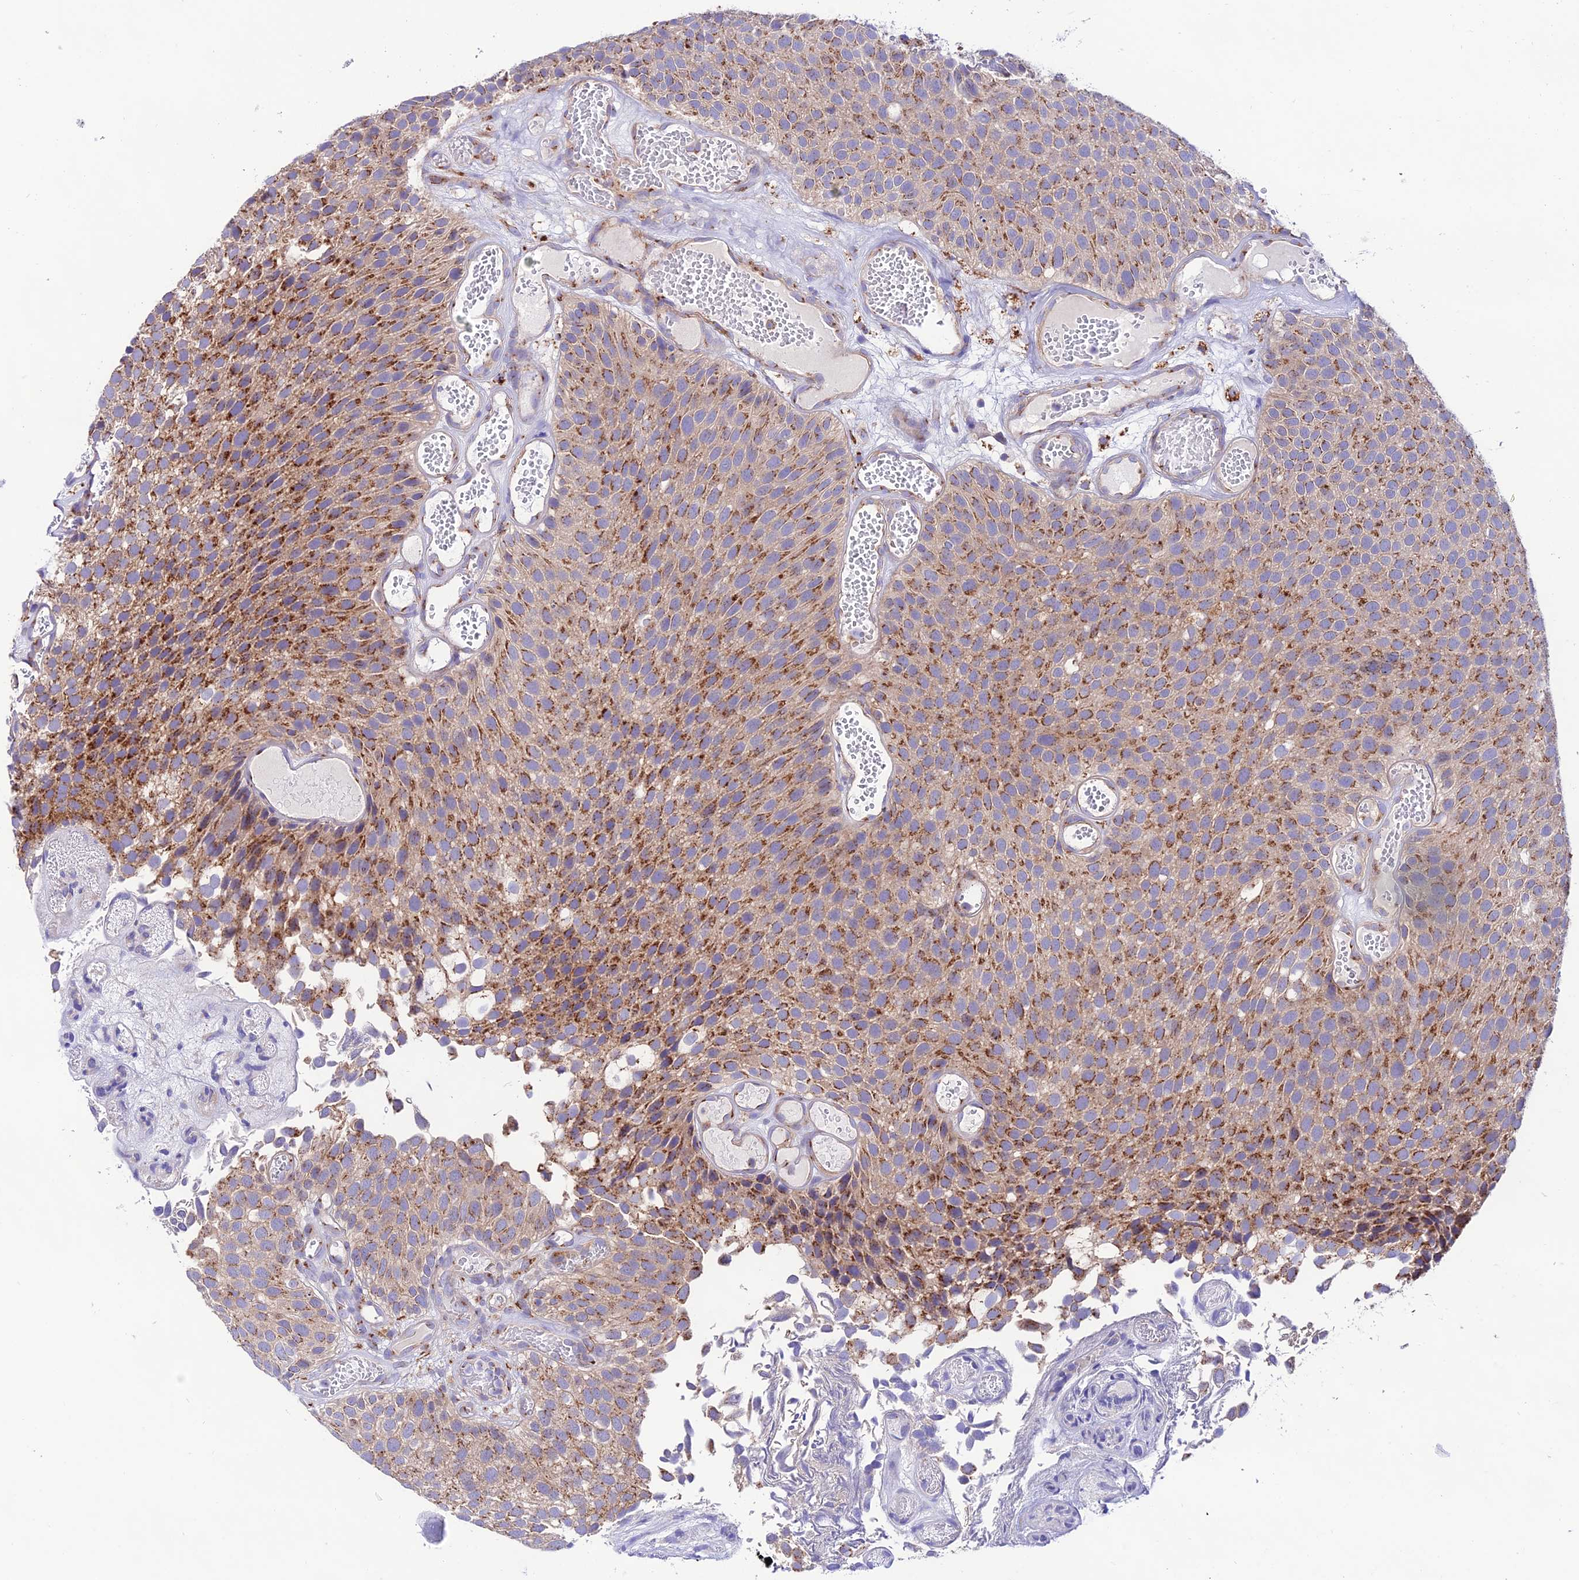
{"staining": {"intensity": "strong", "quantity": "25%-75%", "location": "cytoplasmic/membranous"}, "tissue": "urothelial cancer", "cell_type": "Tumor cells", "image_type": "cancer", "snomed": [{"axis": "morphology", "description": "Urothelial carcinoma, Low grade"}, {"axis": "topography", "description": "Urinary bladder"}], "caption": "Protein expression analysis of human urothelial cancer reveals strong cytoplasmic/membranous positivity in approximately 25%-75% of tumor cells.", "gene": "LACTB2", "patient": {"sex": "male", "age": 89}}